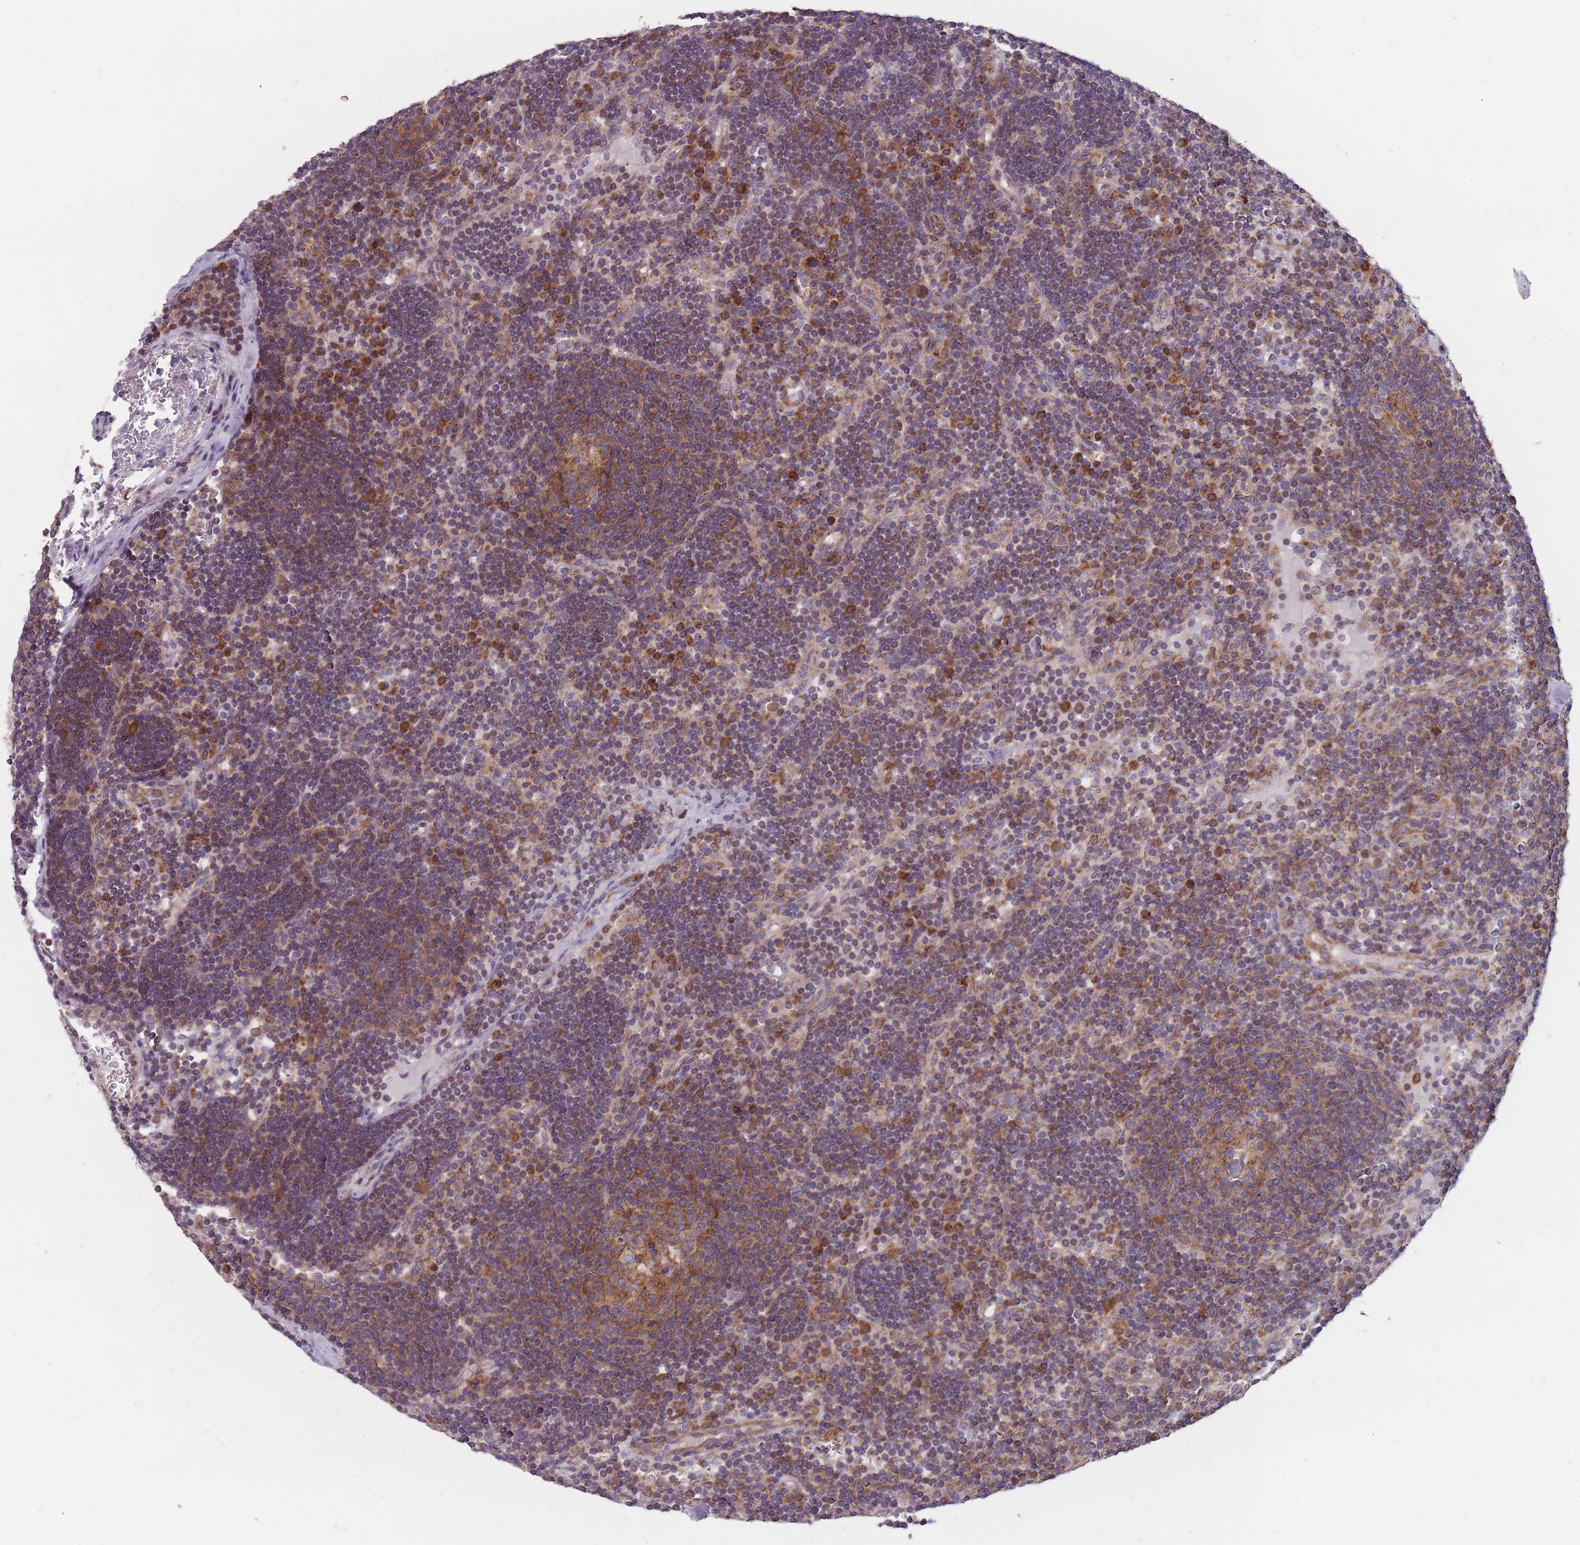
{"staining": {"intensity": "moderate", "quantity": ">75%", "location": "cytoplasmic/membranous"}, "tissue": "lymph node", "cell_type": "Germinal center cells", "image_type": "normal", "snomed": [{"axis": "morphology", "description": "Normal tissue, NOS"}, {"axis": "topography", "description": "Lymph node"}], "caption": "This is an image of immunohistochemistry (IHC) staining of normal lymph node, which shows moderate expression in the cytoplasmic/membranous of germinal center cells.", "gene": "ENSG00000255639", "patient": {"sex": "male", "age": 53}}